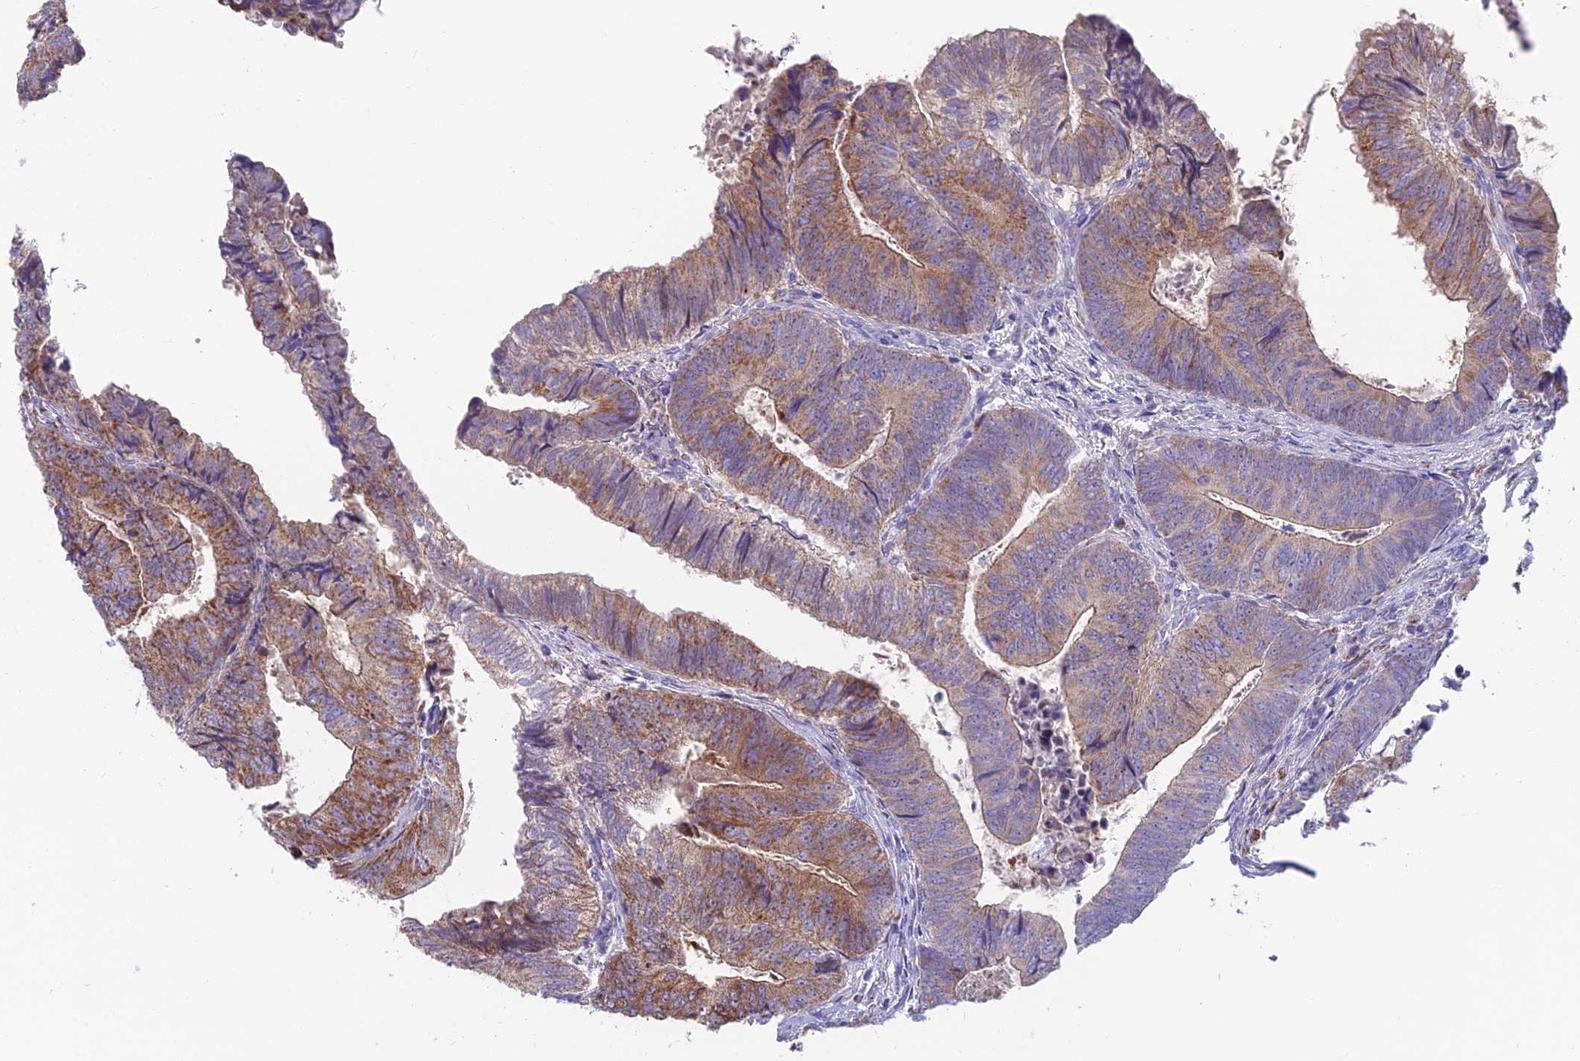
{"staining": {"intensity": "moderate", "quantity": ">75%", "location": "cytoplasmic/membranous"}, "tissue": "colorectal cancer", "cell_type": "Tumor cells", "image_type": "cancer", "snomed": [{"axis": "morphology", "description": "Adenocarcinoma, NOS"}, {"axis": "topography", "description": "Colon"}], "caption": "Immunohistochemical staining of human colorectal cancer (adenocarcinoma) reveals medium levels of moderate cytoplasmic/membranous protein positivity in about >75% of tumor cells. The staining was performed using DAB (3,3'-diaminobenzidine) to visualize the protein expression in brown, while the nuclei were stained in blue with hematoxylin (Magnification: 20x).", "gene": "TIGD6", "patient": {"sex": "female", "age": 67}}